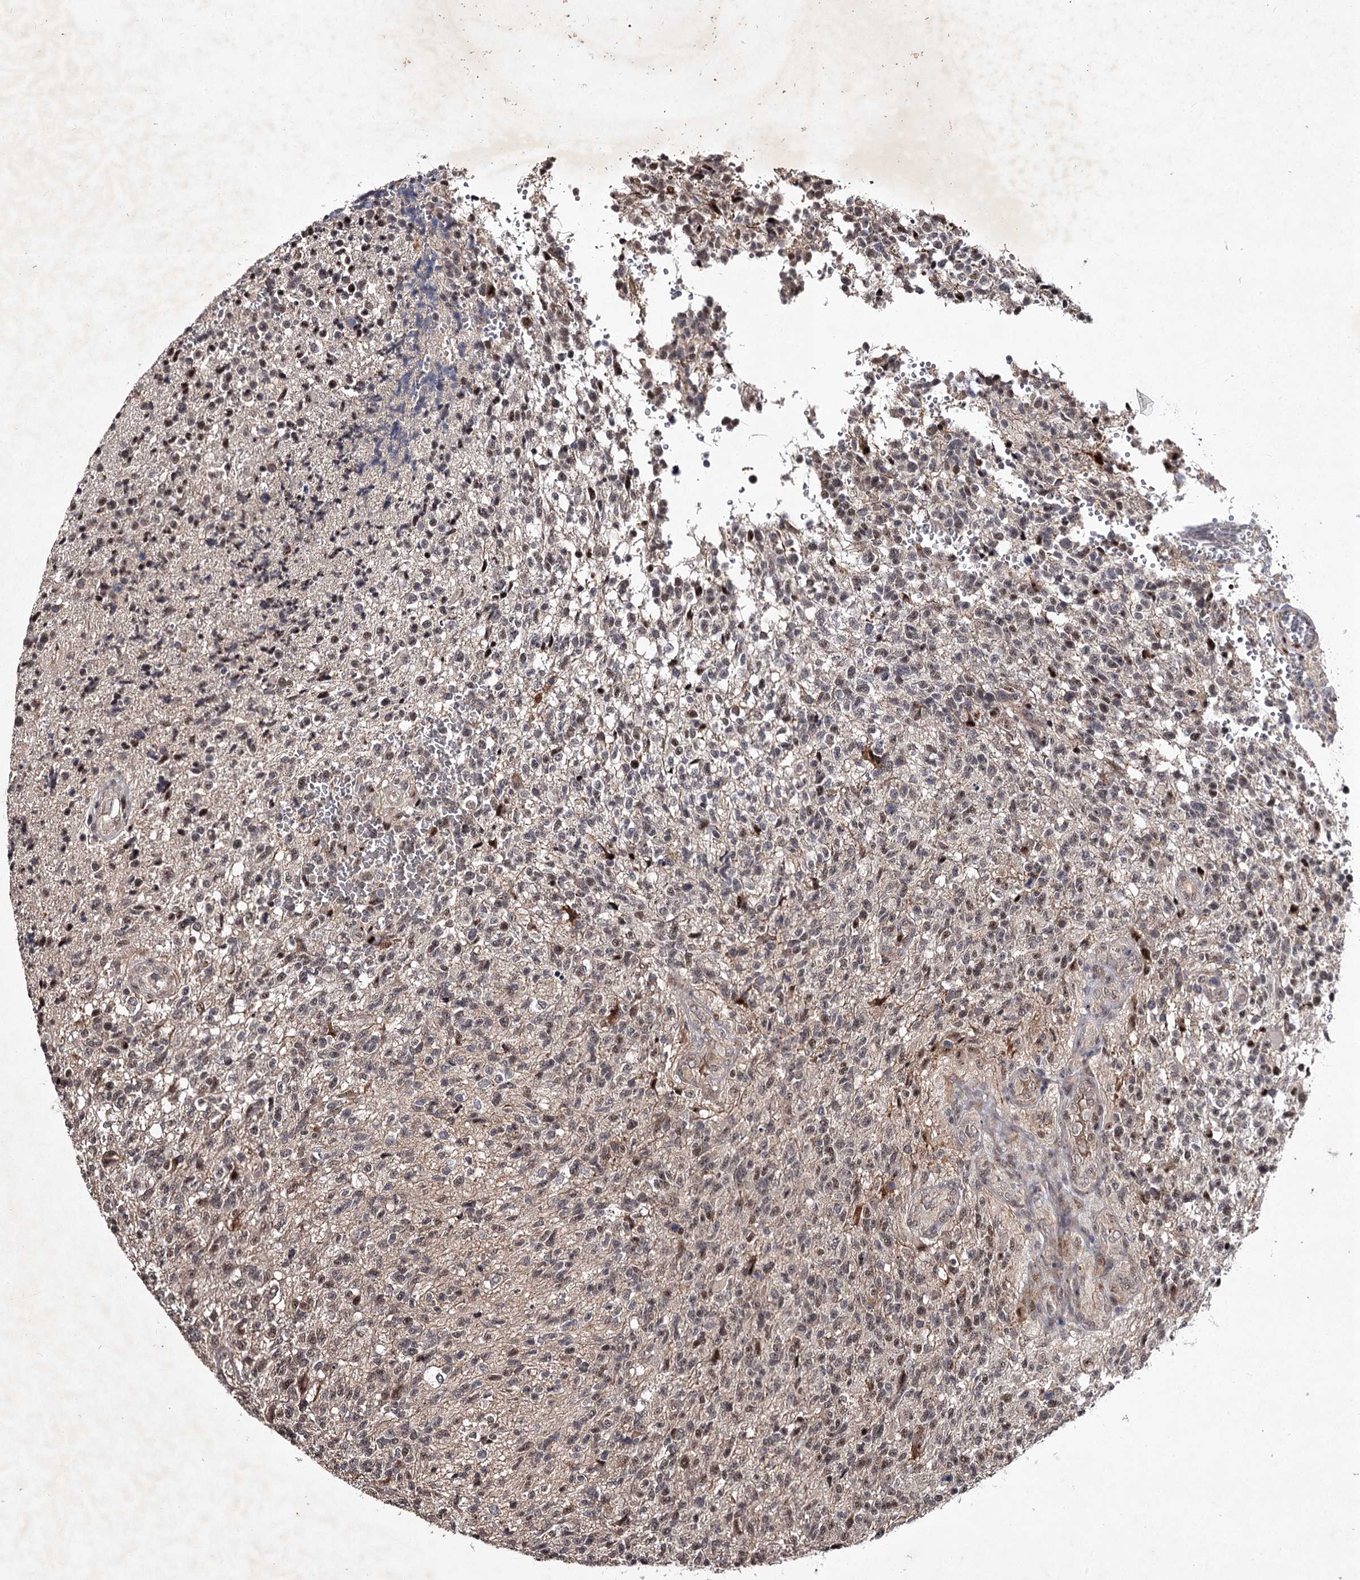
{"staining": {"intensity": "weak", "quantity": "25%-75%", "location": "nuclear"}, "tissue": "glioma", "cell_type": "Tumor cells", "image_type": "cancer", "snomed": [{"axis": "morphology", "description": "Glioma, malignant, High grade"}, {"axis": "topography", "description": "Brain"}], "caption": "Human malignant glioma (high-grade) stained for a protein (brown) shows weak nuclear positive expression in approximately 25%-75% of tumor cells.", "gene": "RNF44", "patient": {"sex": "male", "age": 56}}